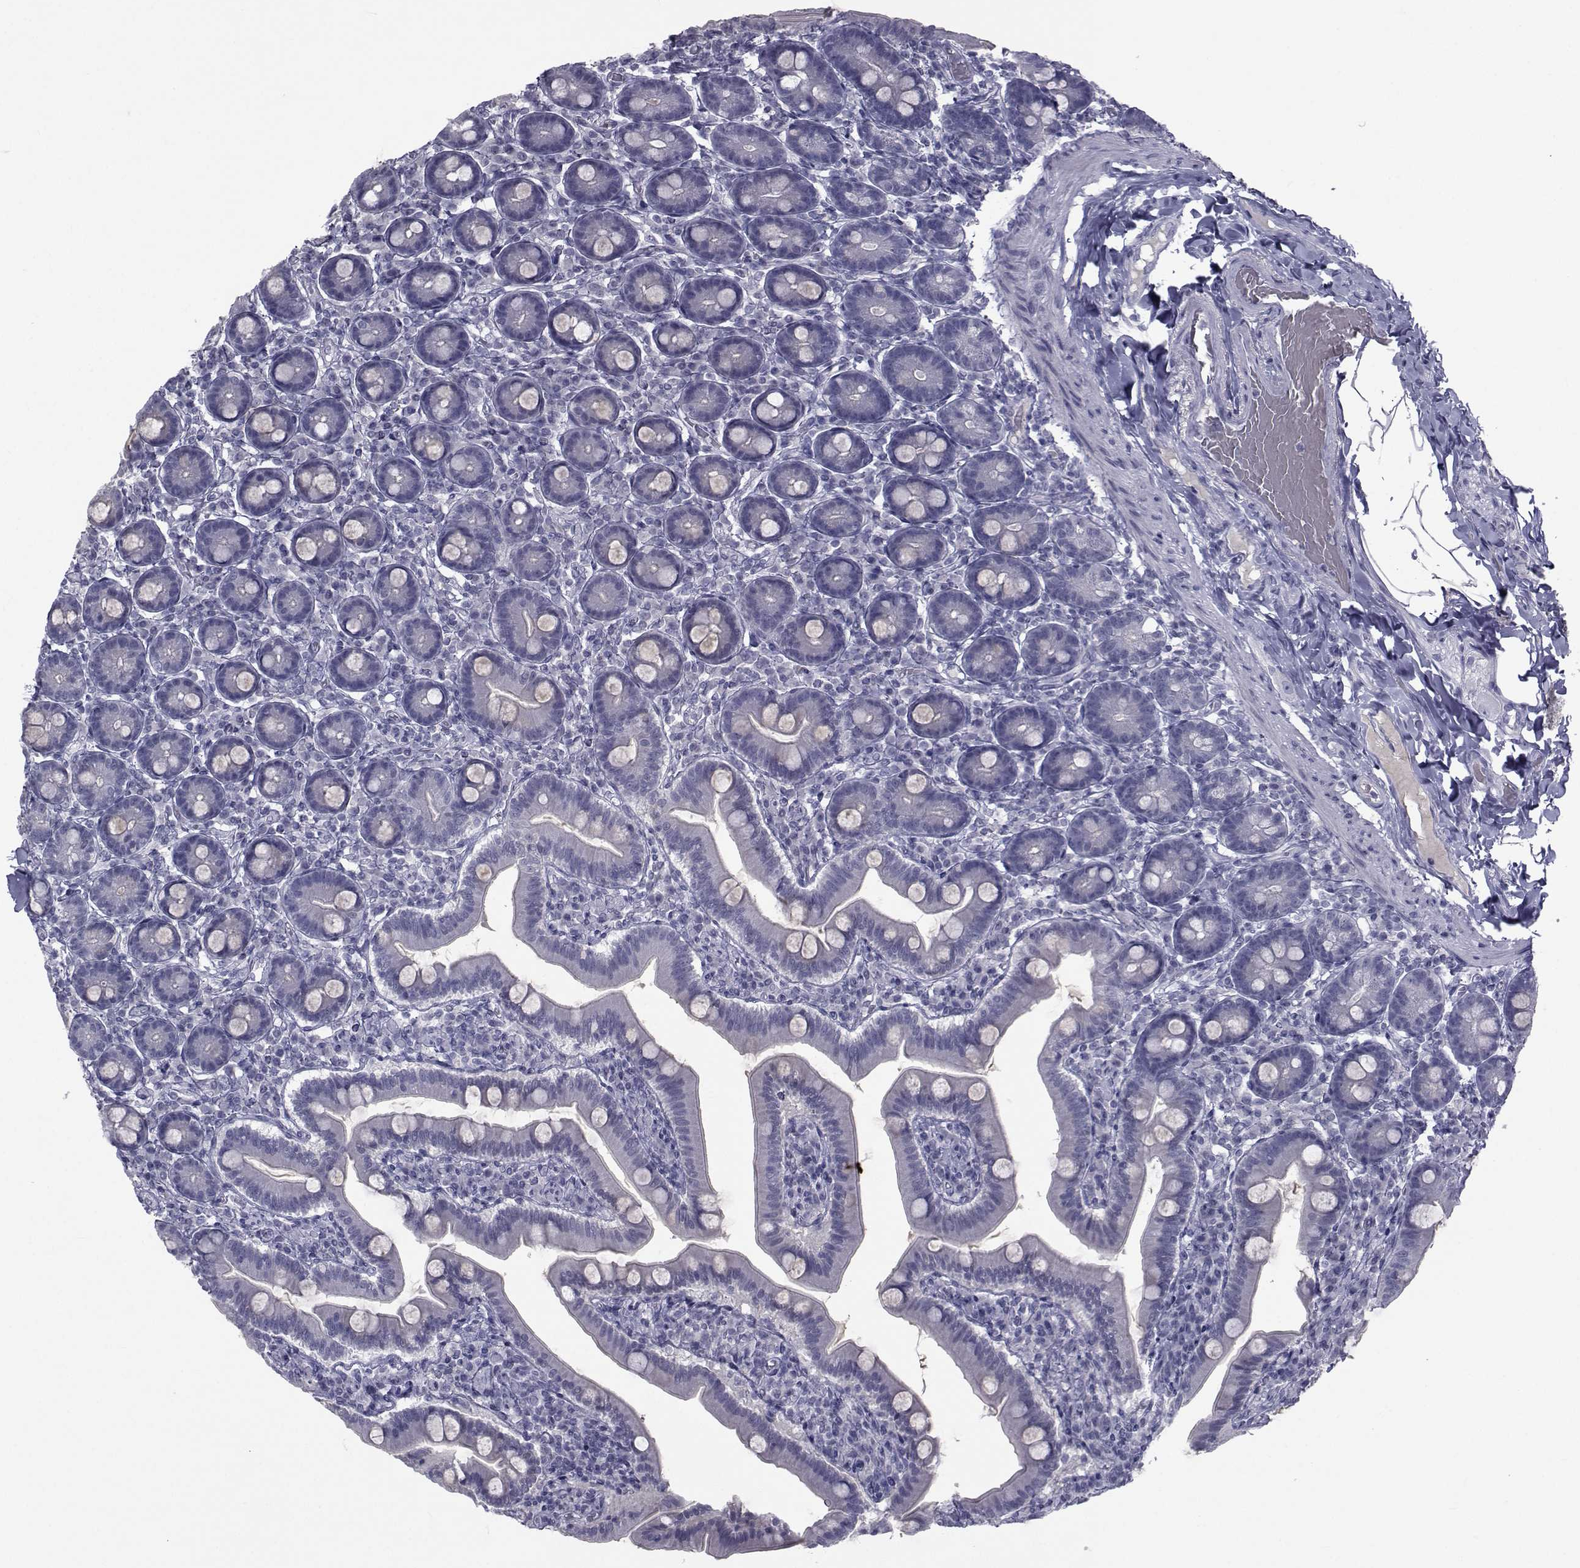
{"staining": {"intensity": "negative", "quantity": "none", "location": "none"}, "tissue": "small intestine", "cell_type": "Glandular cells", "image_type": "normal", "snomed": [{"axis": "morphology", "description": "Normal tissue, NOS"}, {"axis": "topography", "description": "Small intestine"}], "caption": "Glandular cells show no significant expression in unremarkable small intestine.", "gene": "PAX2", "patient": {"sex": "male", "age": 66}}